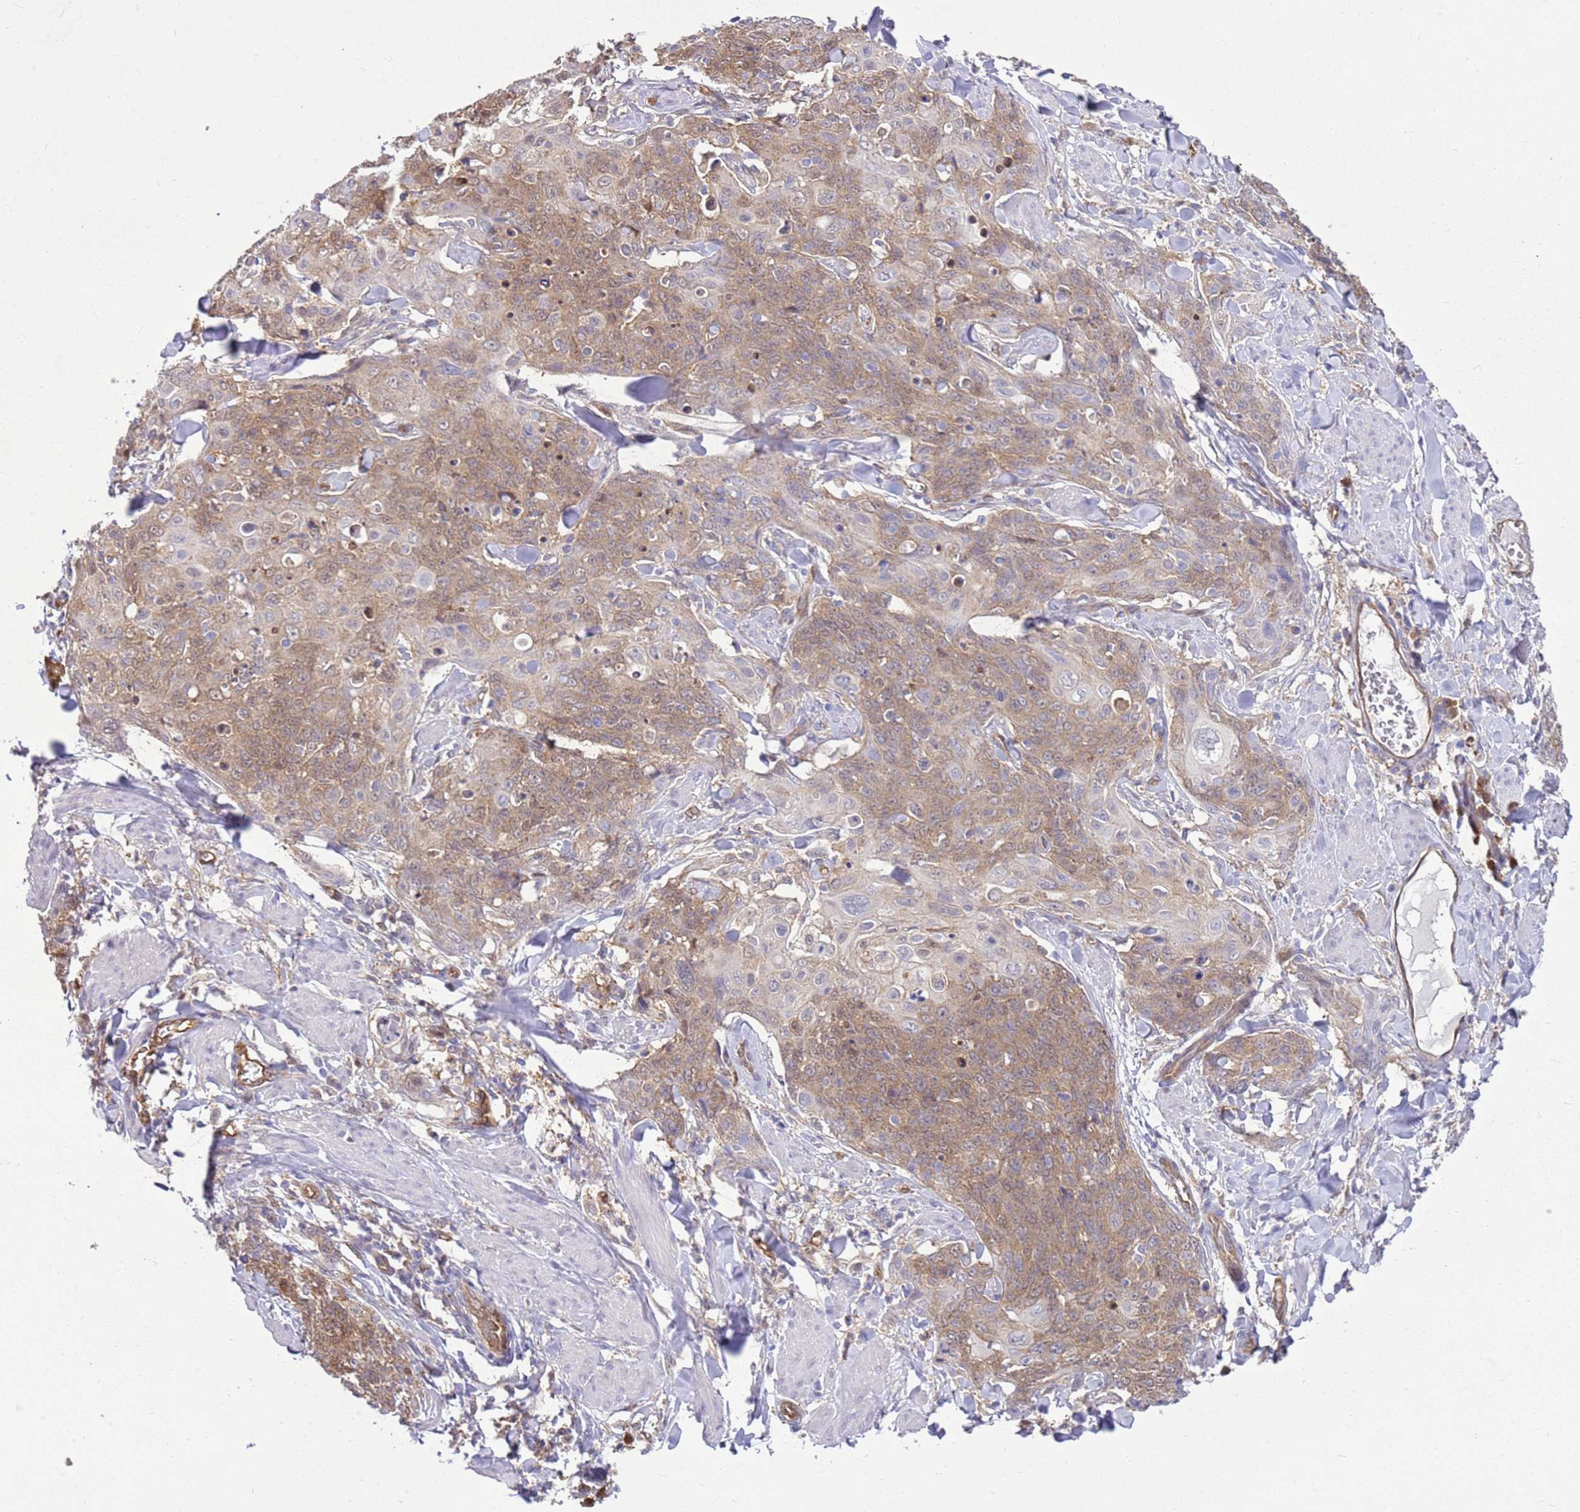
{"staining": {"intensity": "moderate", "quantity": "25%-75%", "location": "cytoplasmic/membranous"}, "tissue": "skin cancer", "cell_type": "Tumor cells", "image_type": "cancer", "snomed": [{"axis": "morphology", "description": "Squamous cell carcinoma, NOS"}, {"axis": "topography", "description": "Skin"}, {"axis": "topography", "description": "Vulva"}], "caption": "The histopathology image displays staining of skin squamous cell carcinoma, revealing moderate cytoplasmic/membranous protein expression (brown color) within tumor cells. (Brightfield microscopy of DAB IHC at high magnification).", "gene": "YWHAE", "patient": {"sex": "female", "age": 85}}